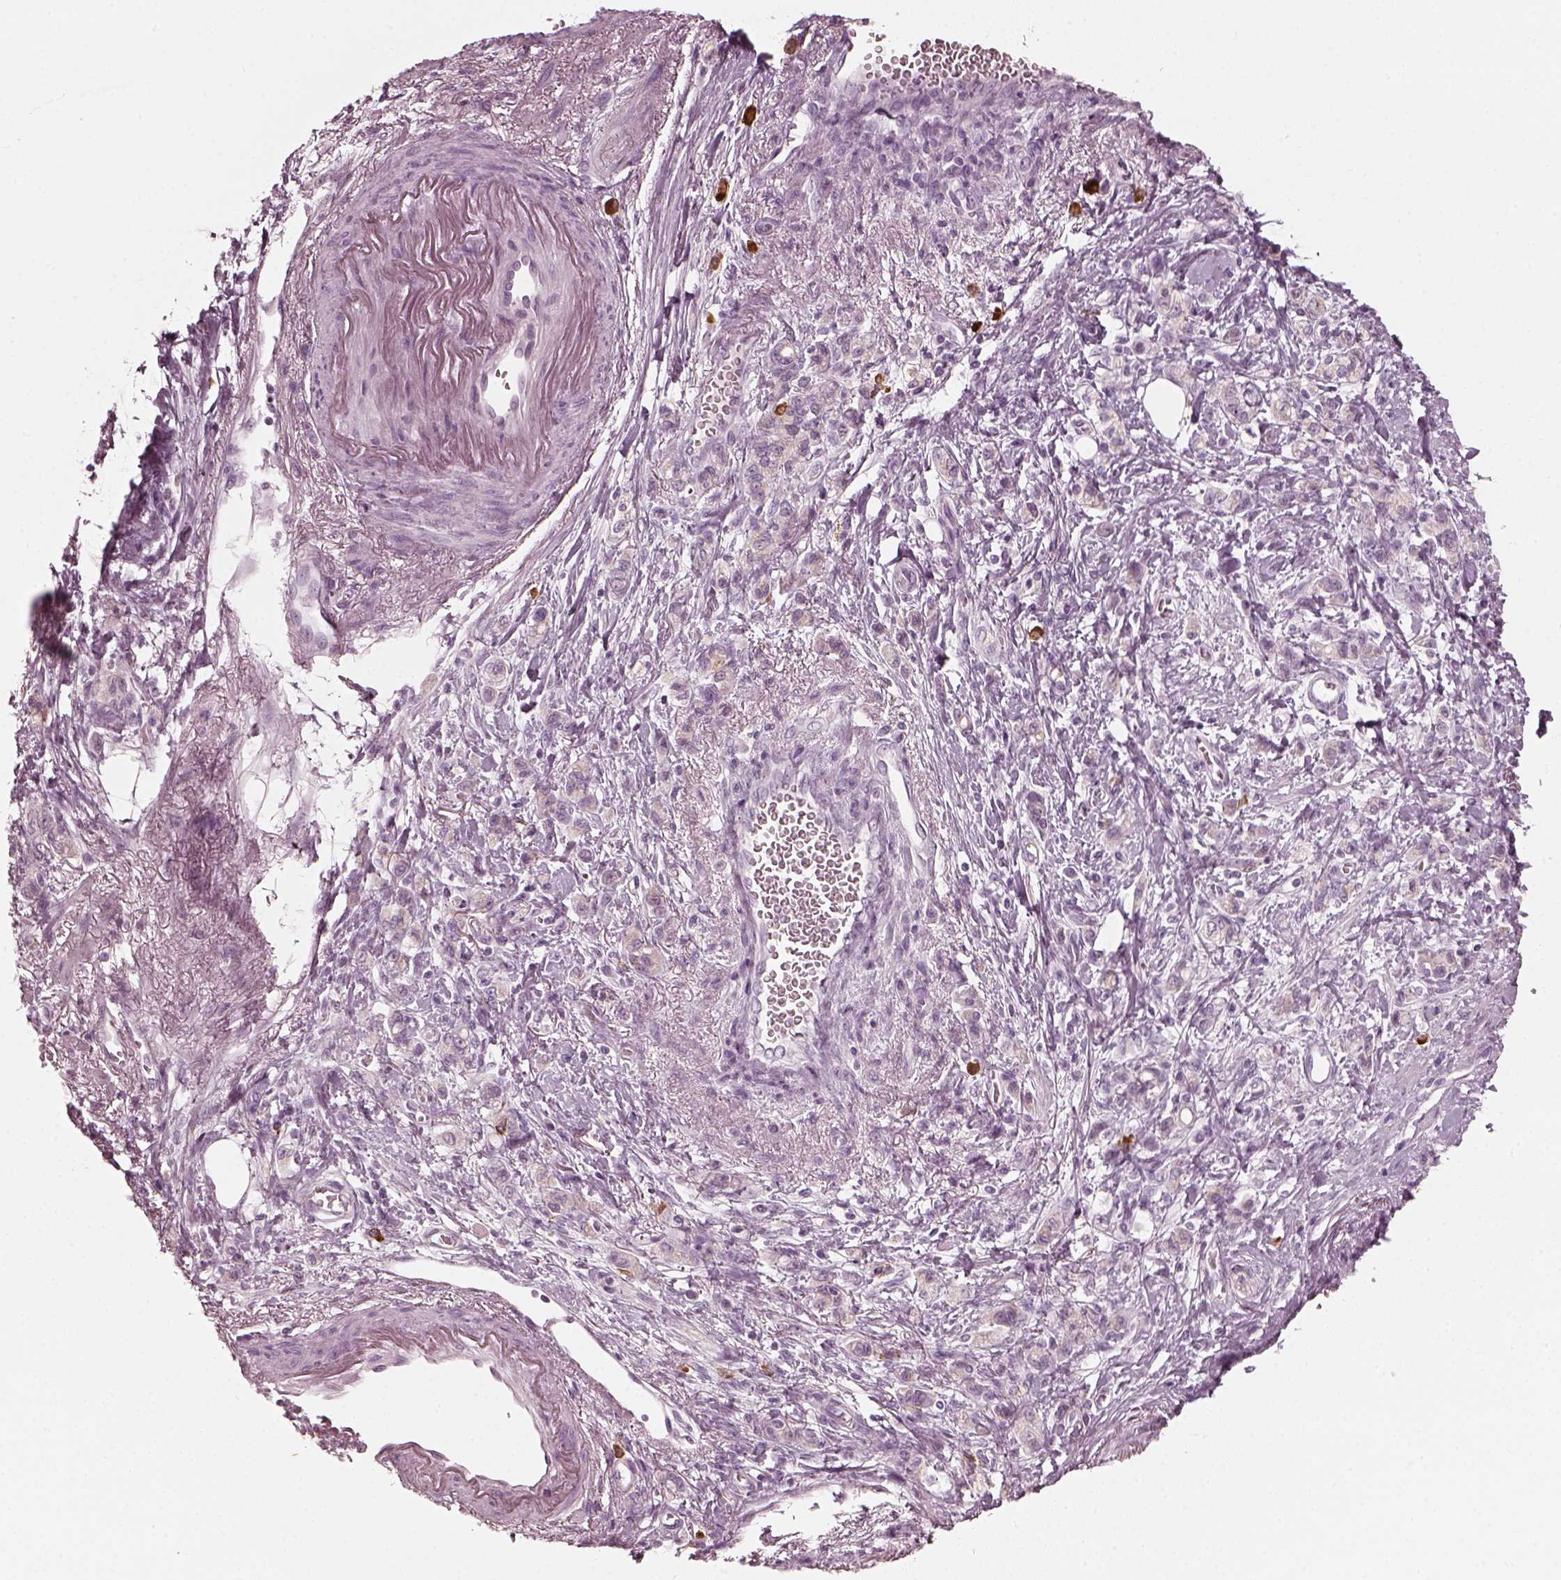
{"staining": {"intensity": "weak", "quantity": "25%-75%", "location": "cytoplasmic/membranous"}, "tissue": "stomach cancer", "cell_type": "Tumor cells", "image_type": "cancer", "snomed": [{"axis": "morphology", "description": "Adenocarcinoma, NOS"}, {"axis": "topography", "description": "Stomach"}], "caption": "IHC (DAB) staining of human stomach cancer (adenocarcinoma) shows weak cytoplasmic/membranous protein expression in approximately 25%-75% of tumor cells.", "gene": "CNTN1", "patient": {"sex": "male", "age": 77}}